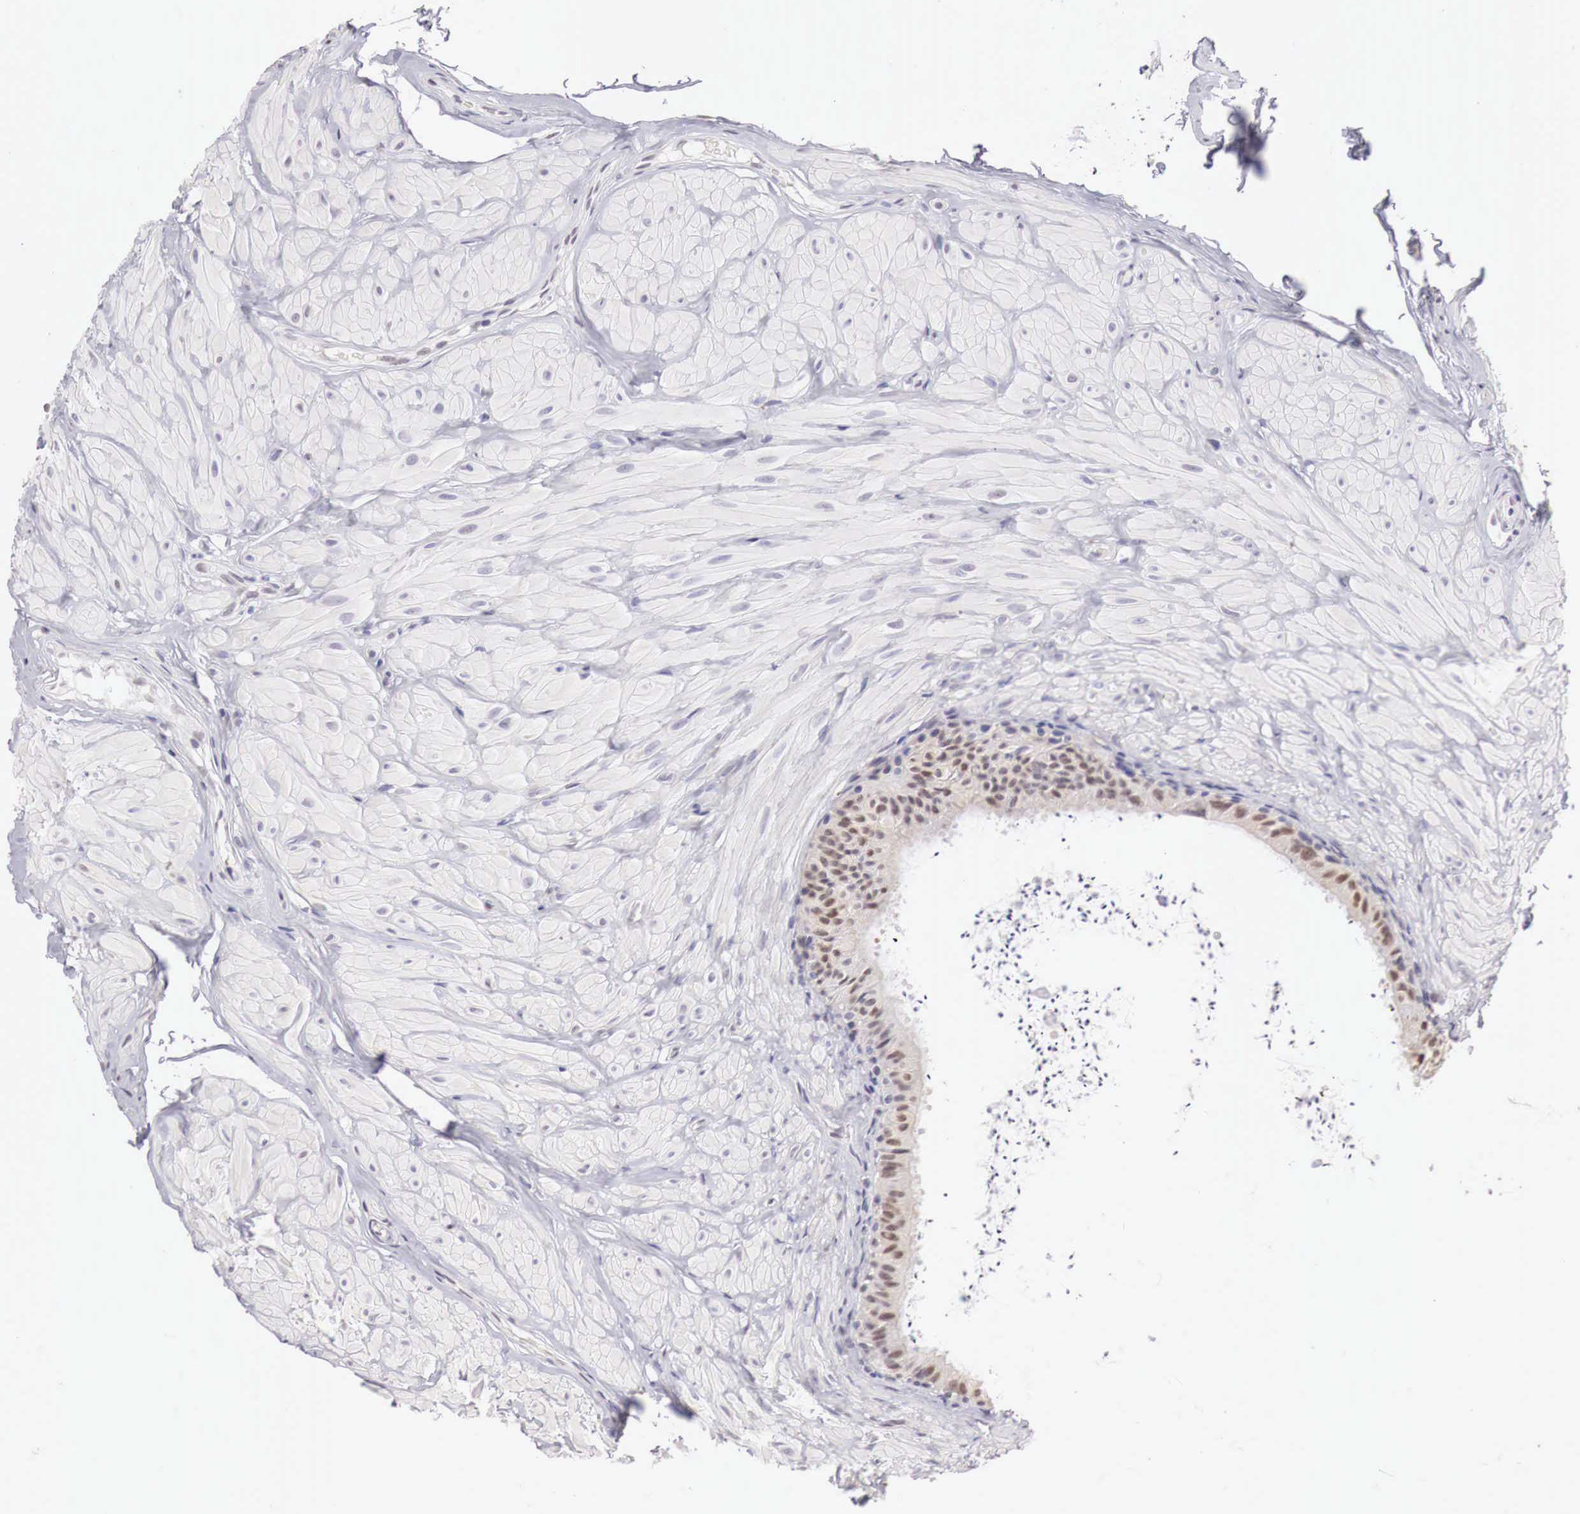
{"staining": {"intensity": "weak", "quantity": "25%-75%", "location": "nuclear"}, "tissue": "epididymis", "cell_type": "Glandular cells", "image_type": "normal", "snomed": [{"axis": "morphology", "description": "Normal tissue, NOS"}, {"axis": "topography", "description": "Epididymis"}], "caption": "Epididymis stained with DAB (3,3'-diaminobenzidine) immunohistochemistry exhibits low levels of weak nuclear staining in approximately 25%-75% of glandular cells. (DAB IHC with brightfield microscopy, high magnification).", "gene": "UBA1", "patient": {"sex": "male", "age": 52}}